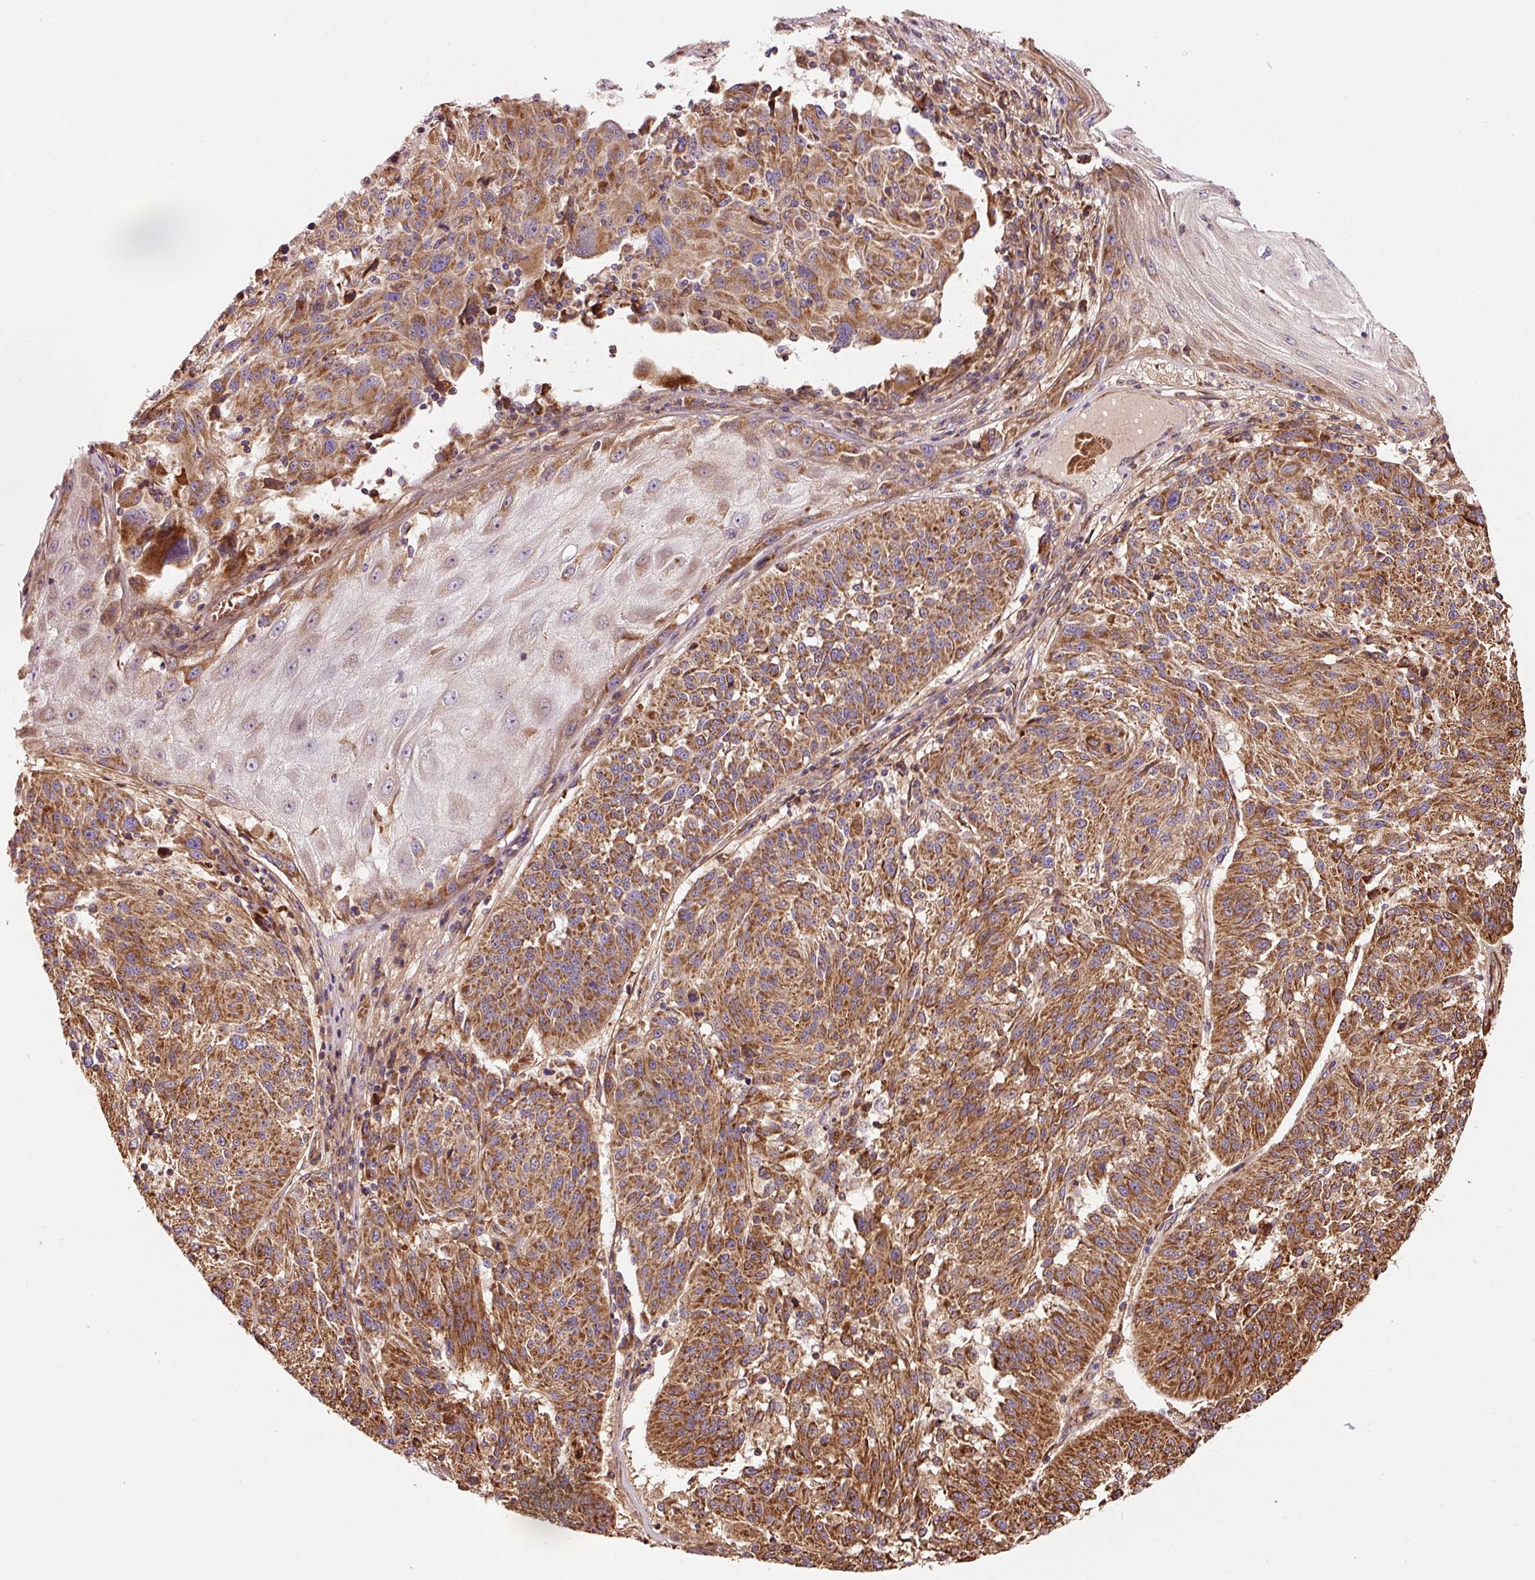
{"staining": {"intensity": "strong", "quantity": ">75%", "location": "cytoplasmic/membranous"}, "tissue": "melanoma", "cell_type": "Tumor cells", "image_type": "cancer", "snomed": [{"axis": "morphology", "description": "Malignant melanoma, NOS"}, {"axis": "topography", "description": "Skin"}], "caption": "The photomicrograph exhibits immunohistochemical staining of melanoma. There is strong cytoplasmic/membranous positivity is appreciated in approximately >75% of tumor cells.", "gene": "ISCU", "patient": {"sex": "male", "age": 53}}